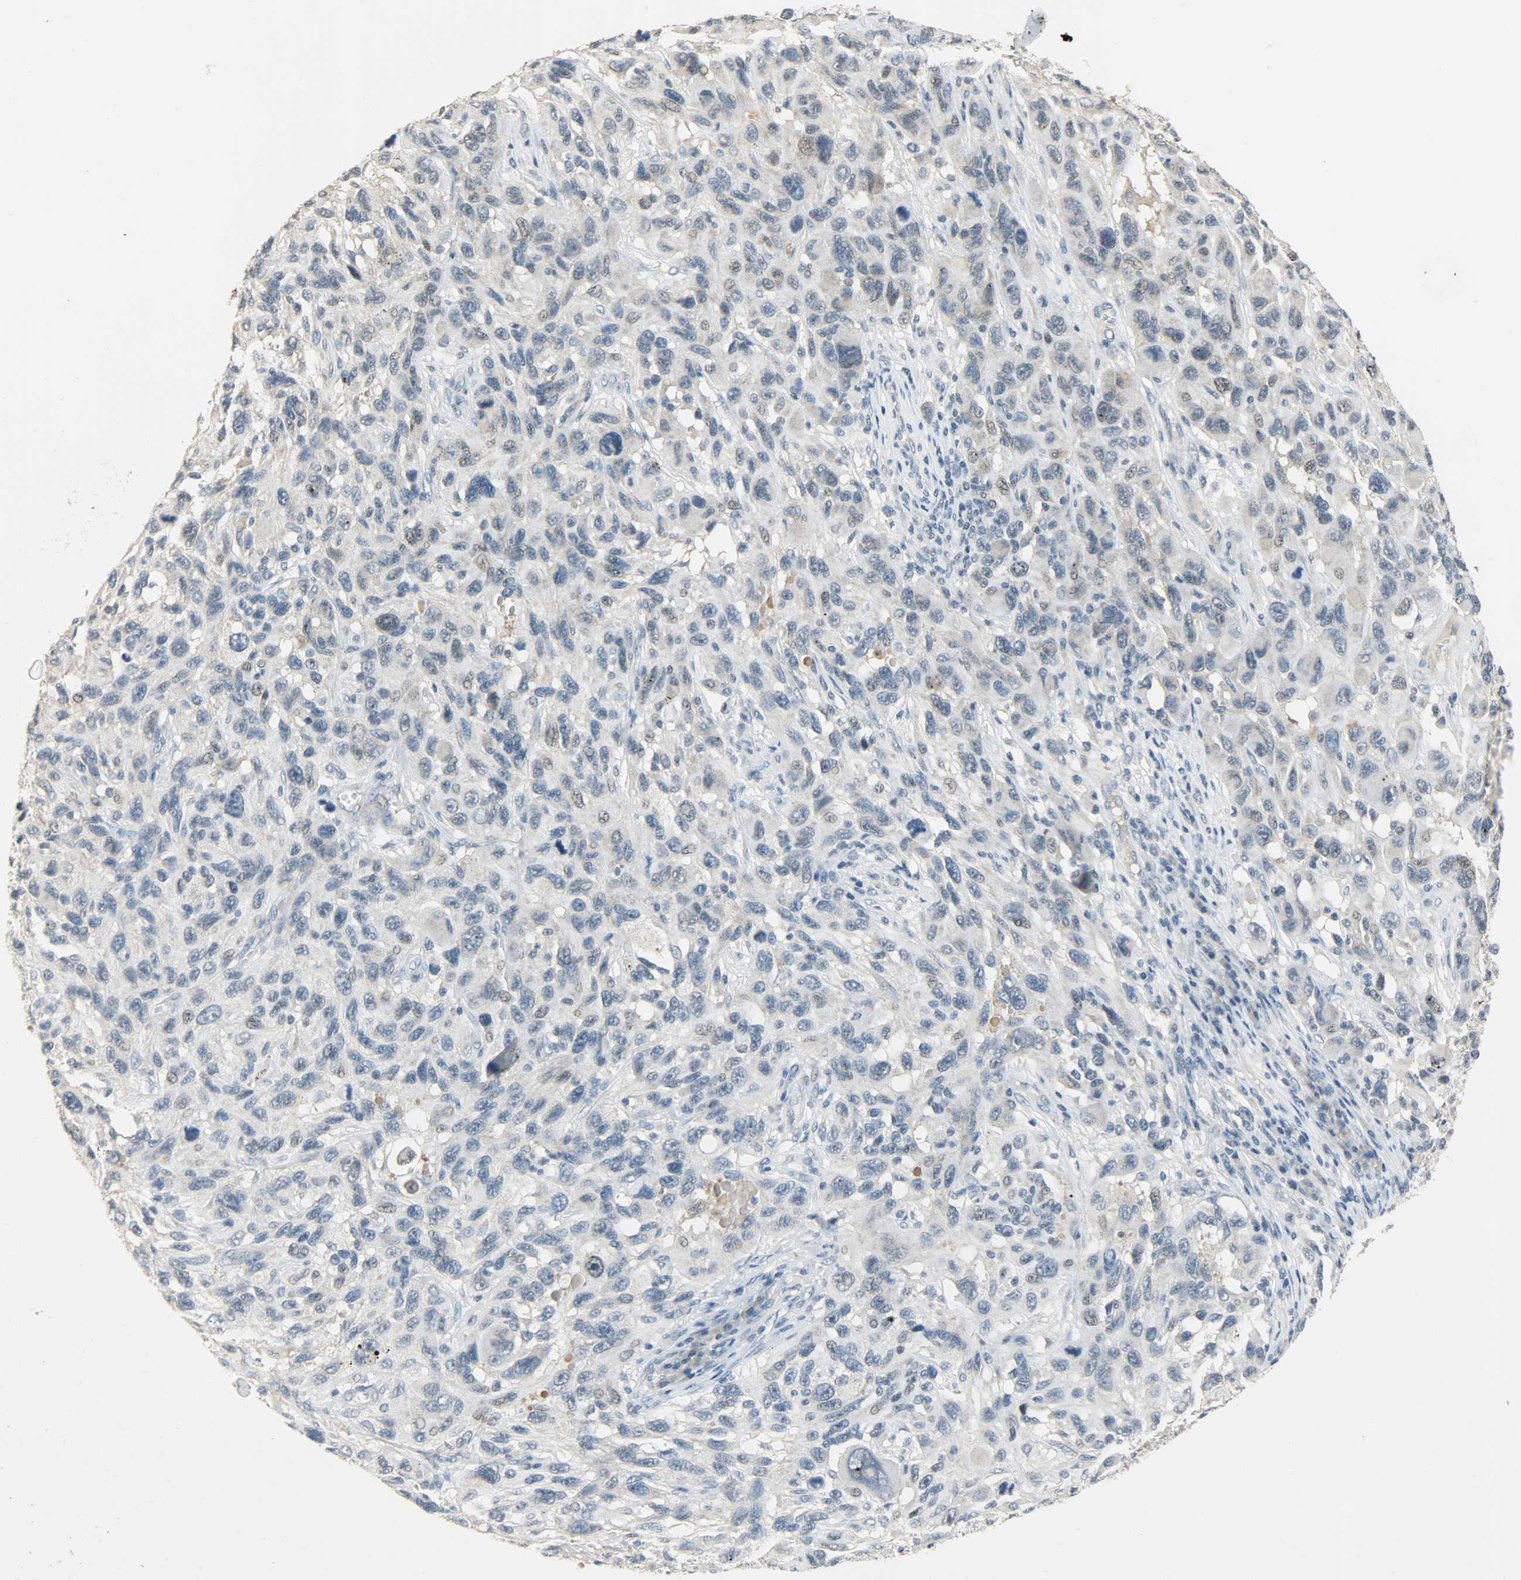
{"staining": {"intensity": "negative", "quantity": "none", "location": "none"}, "tissue": "melanoma", "cell_type": "Tumor cells", "image_type": "cancer", "snomed": [{"axis": "morphology", "description": "Malignant melanoma, NOS"}, {"axis": "topography", "description": "Skin"}], "caption": "This is an IHC photomicrograph of human melanoma. There is no staining in tumor cells.", "gene": "DNAJB6", "patient": {"sex": "male", "age": 53}}